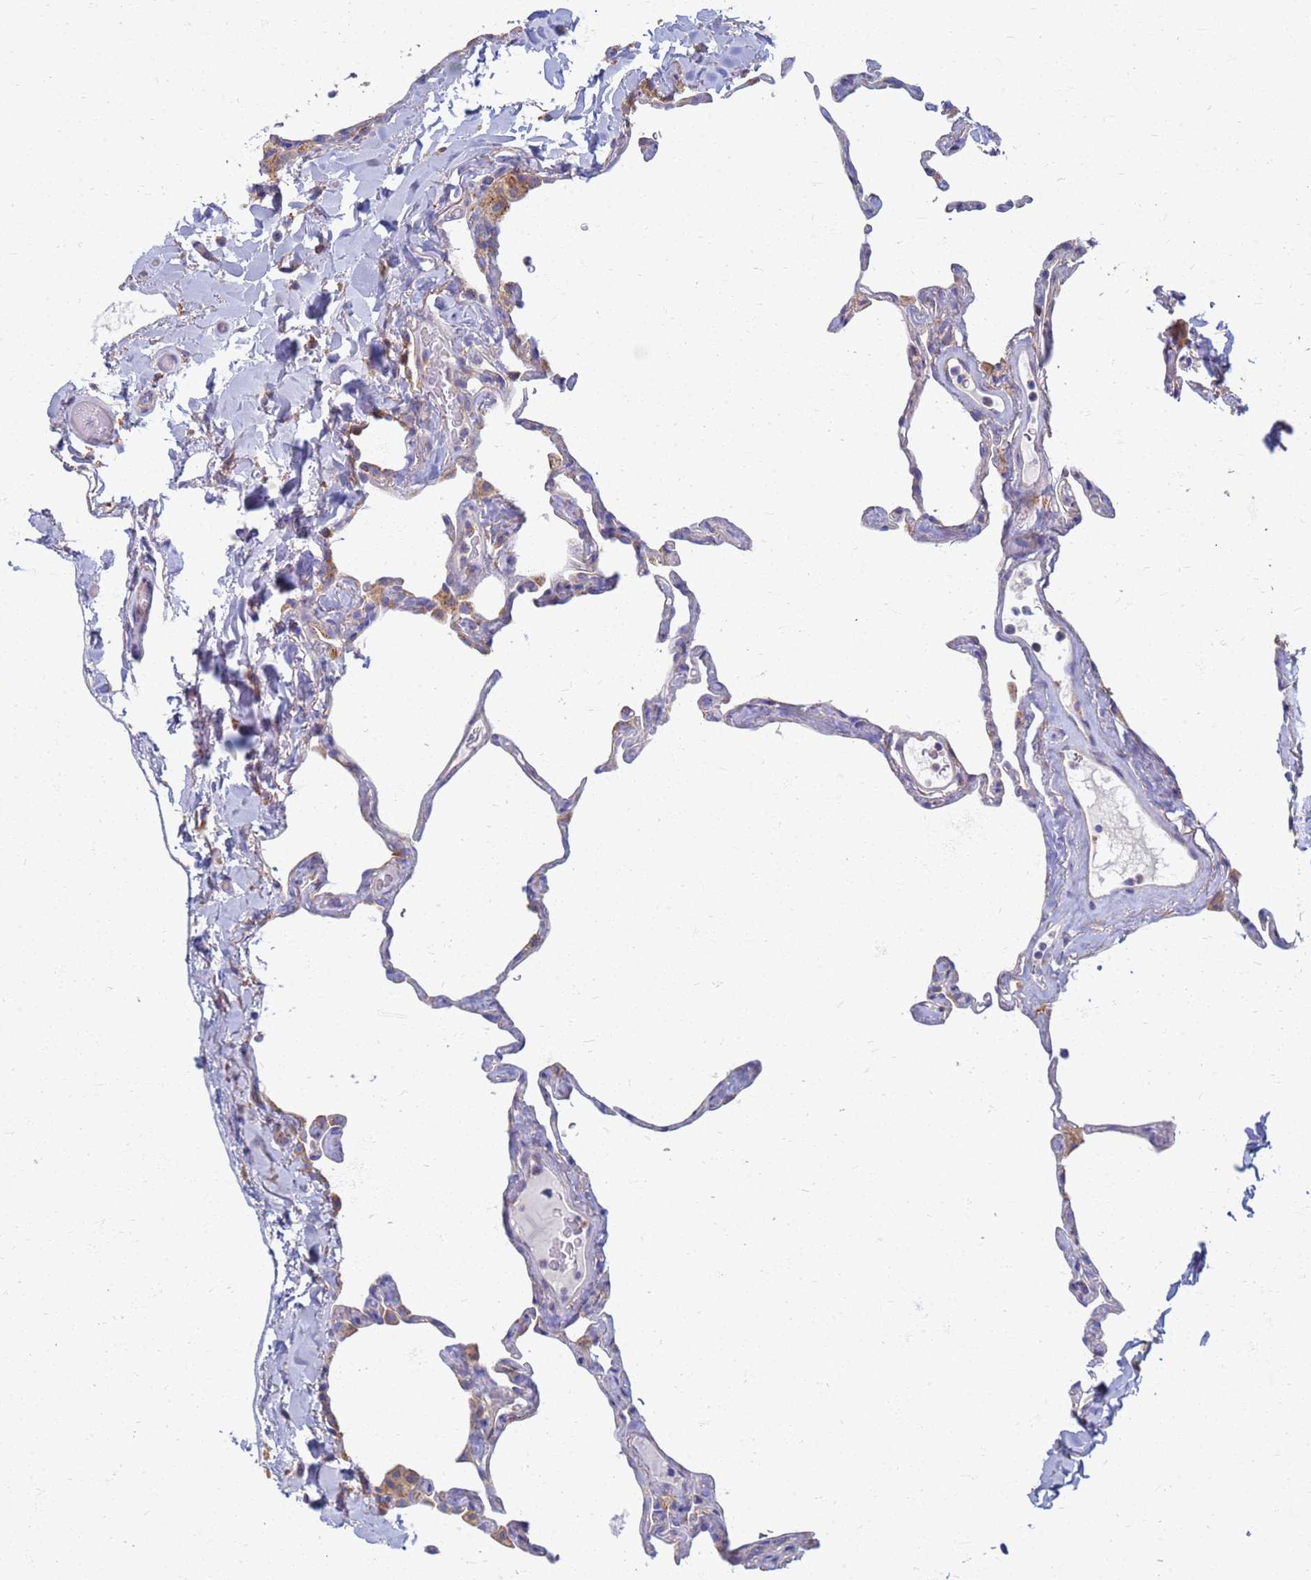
{"staining": {"intensity": "negative", "quantity": "none", "location": "none"}, "tissue": "lung", "cell_type": "Alveolar cells", "image_type": "normal", "snomed": [{"axis": "morphology", "description": "Normal tissue, NOS"}, {"axis": "topography", "description": "Lung"}], "caption": "Alveolar cells show no significant protein positivity in normal lung. (Brightfield microscopy of DAB immunohistochemistry at high magnification).", "gene": "EEA1", "patient": {"sex": "male", "age": 65}}